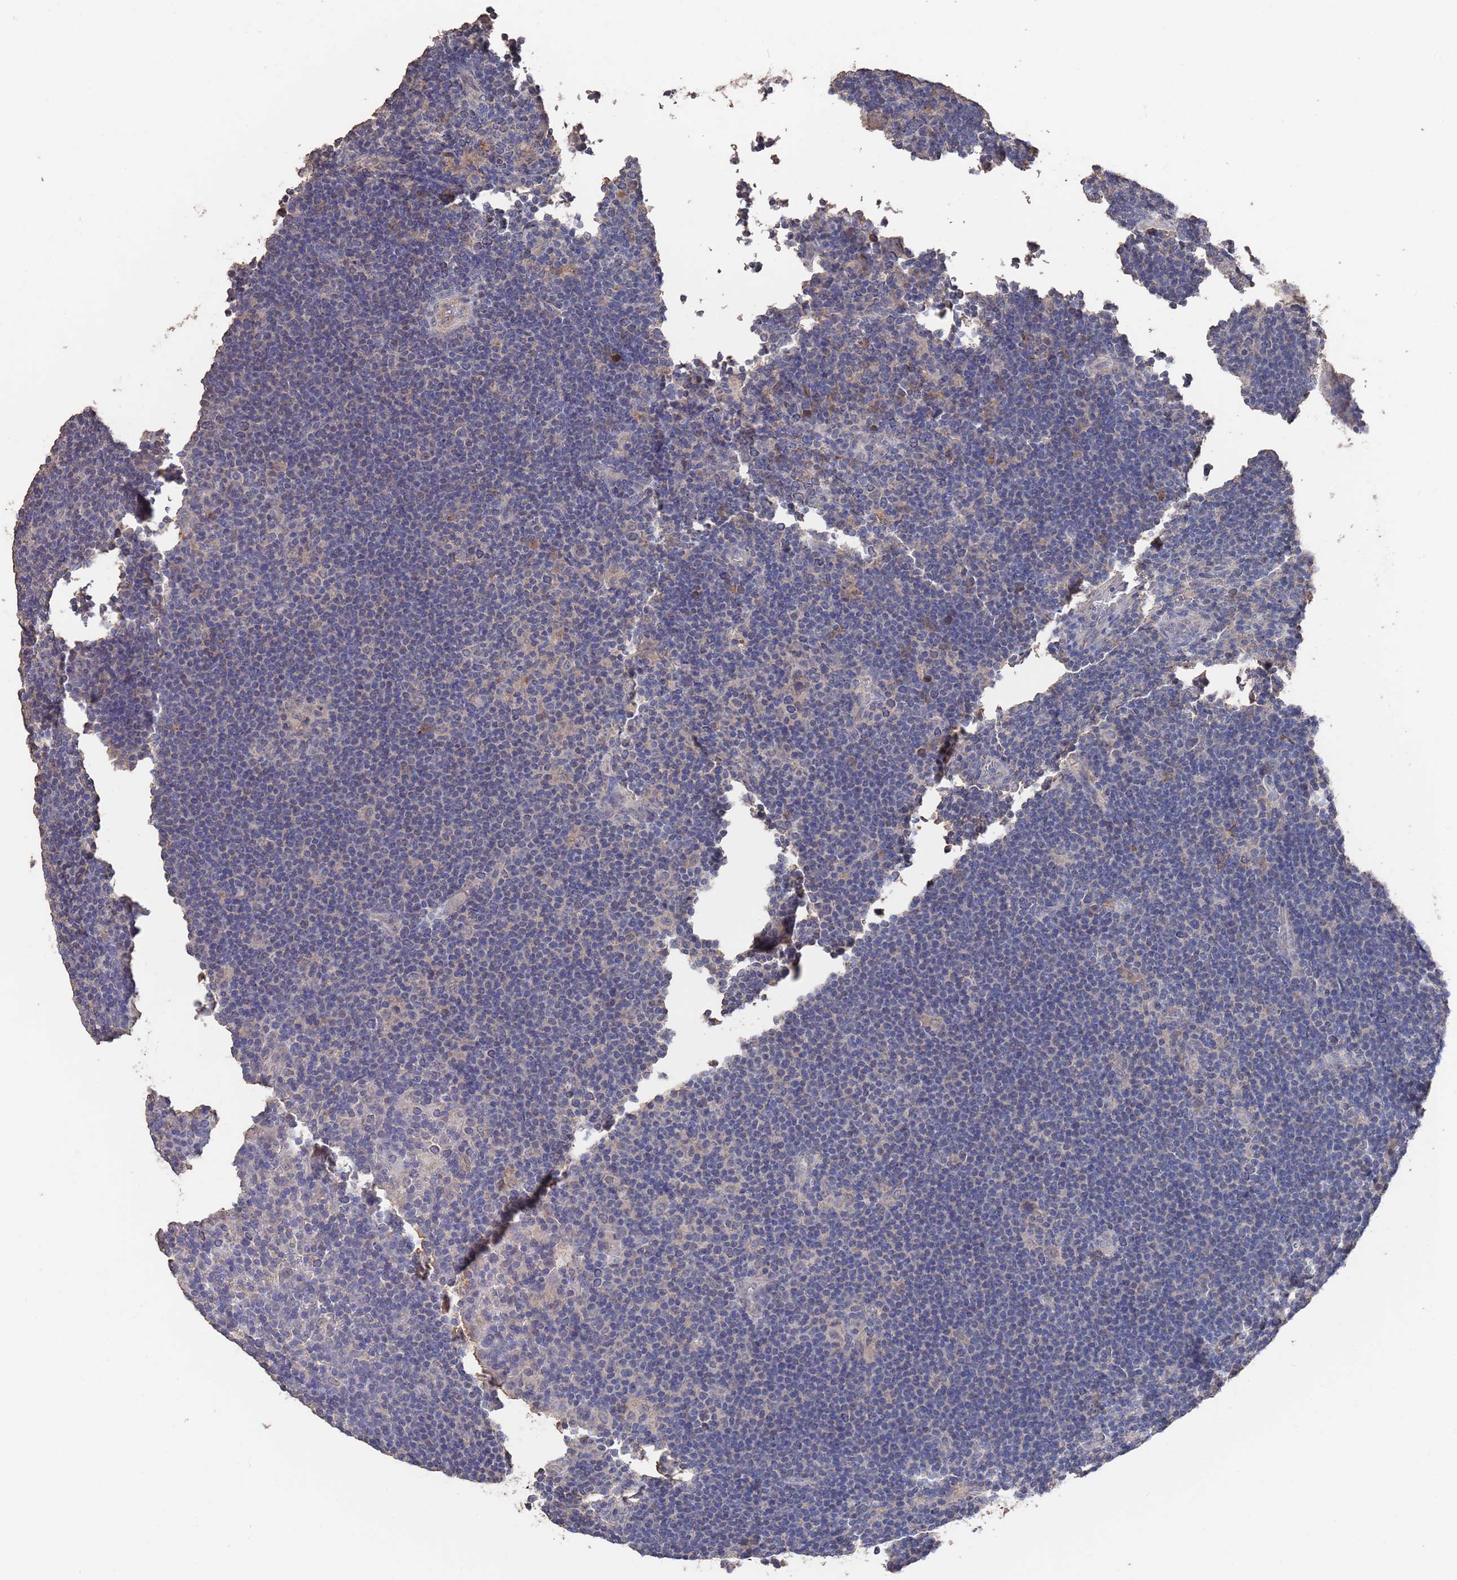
{"staining": {"intensity": "negative", "quantity": "none", "location": "none"}, "tissue": "lymphoma", "cell_type": "Tumor cells", "image_type": "cancer", "snomed": [{"axis": "morphology", "description": "Hodgkin's disease, NOS"}, {"axis": "topography", "description": "Lymph node"}], "caption": "Immunohistochemistry (IHC) photomicrograph of neoplastic tissue: human lymphoma stained with DAB (3,3'-diaminobenzidine) exhibits no significant protein staining in tumor cells.", "gene": "BTBD18", "patient": {"sex": "female", "age": 57}}